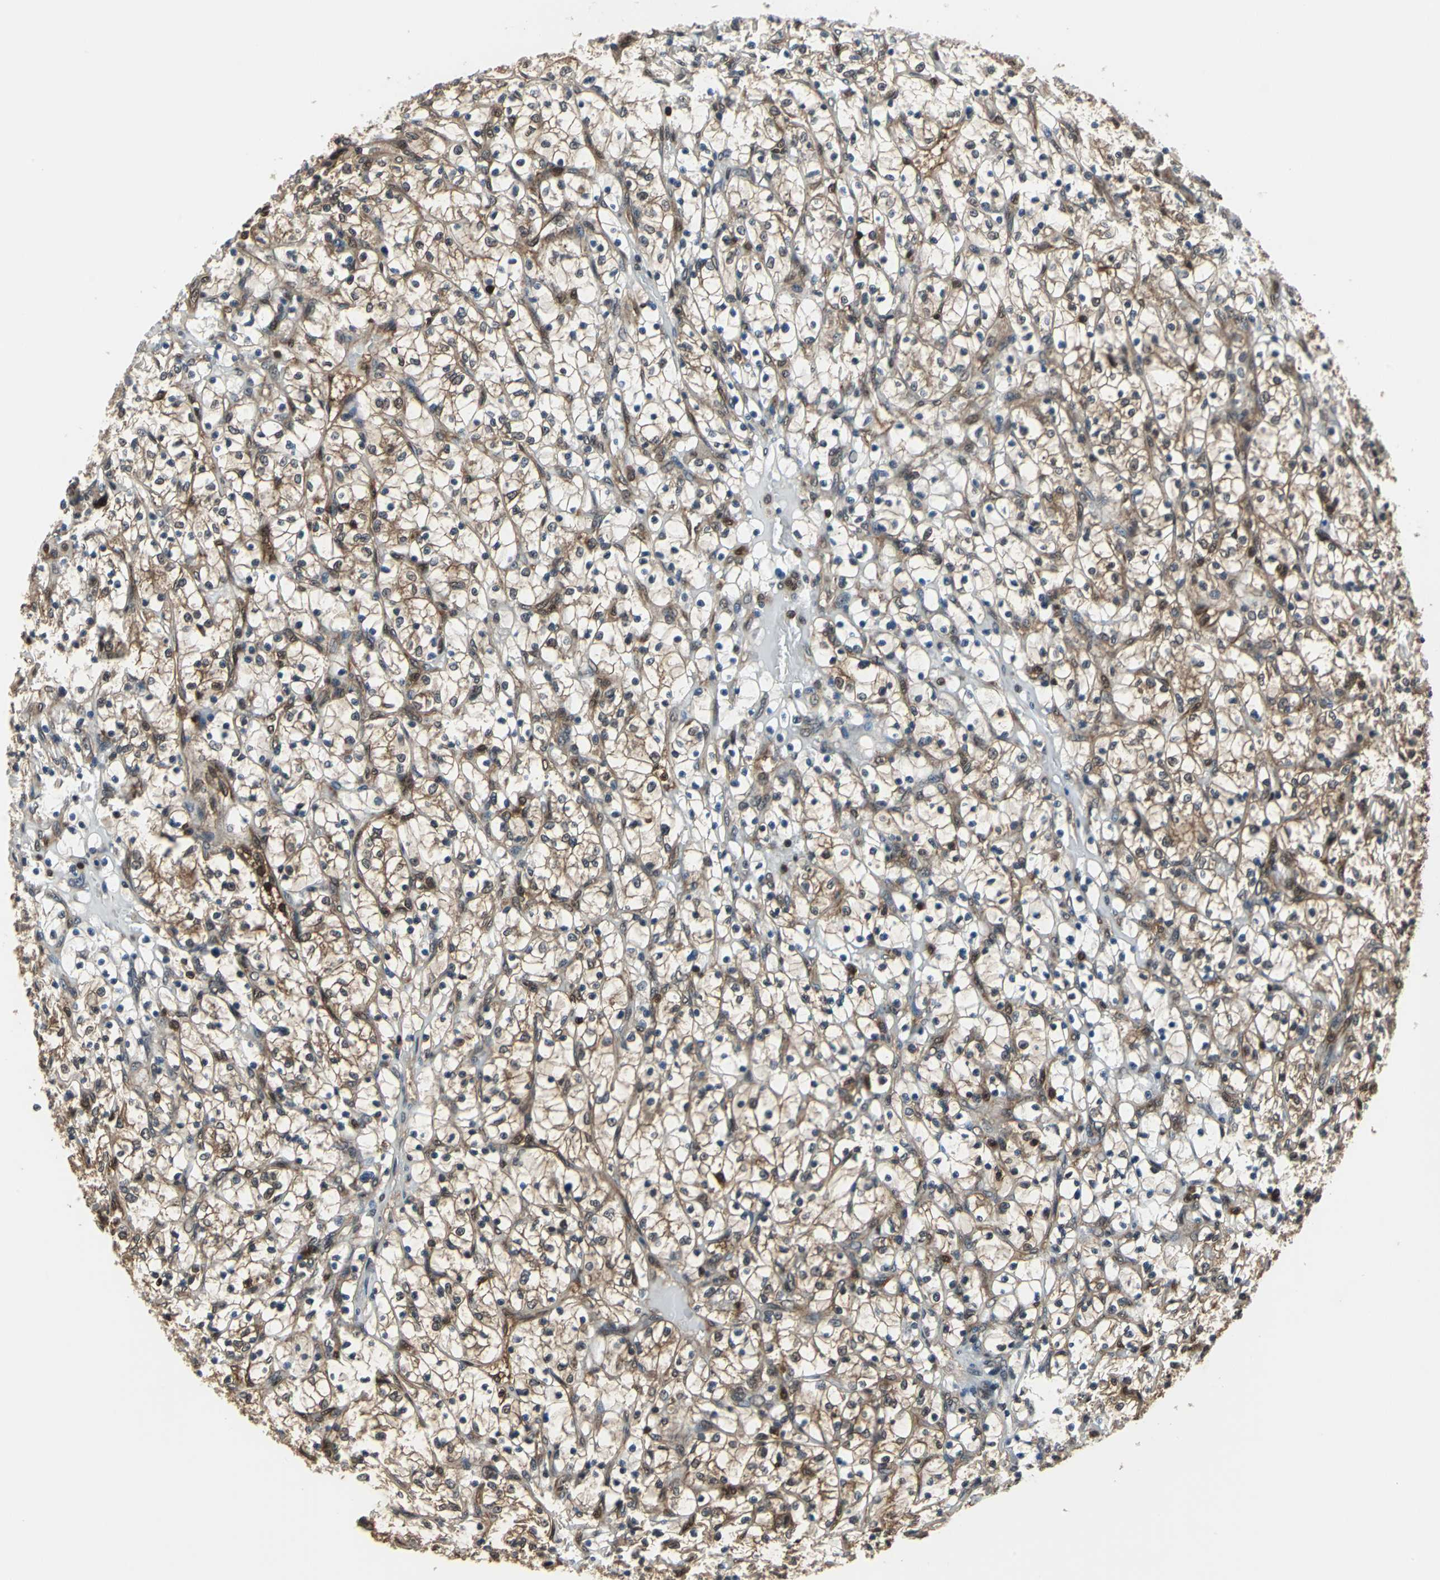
{"staining": {"intensity": "moderate", "quantity": ">75%", "location": "cytoplasmic/membranous,nuclear"}, "tissue": "renal cancer", "cell_type": "Tumor cells", "image_type": "cancer", "snomed": [{"axis": "morphology", "description": "Adenocarcinoma, NOS"}, {"axis": "topography", "description": "Kidney"}], "caption": "A brown stain labels moderate cytoplasmic/membranous and nuclear expression of a protein in human adenocarcinoma (renal) tumor cells. The protein is stained brown, and the nuclei are stained in blue (DAB (3,3'-diaminobenzidine) IHC with brightfield microscopy, high magnification).", "gene": "PSME1", "patient": {"sex": "female", "age": 69}}